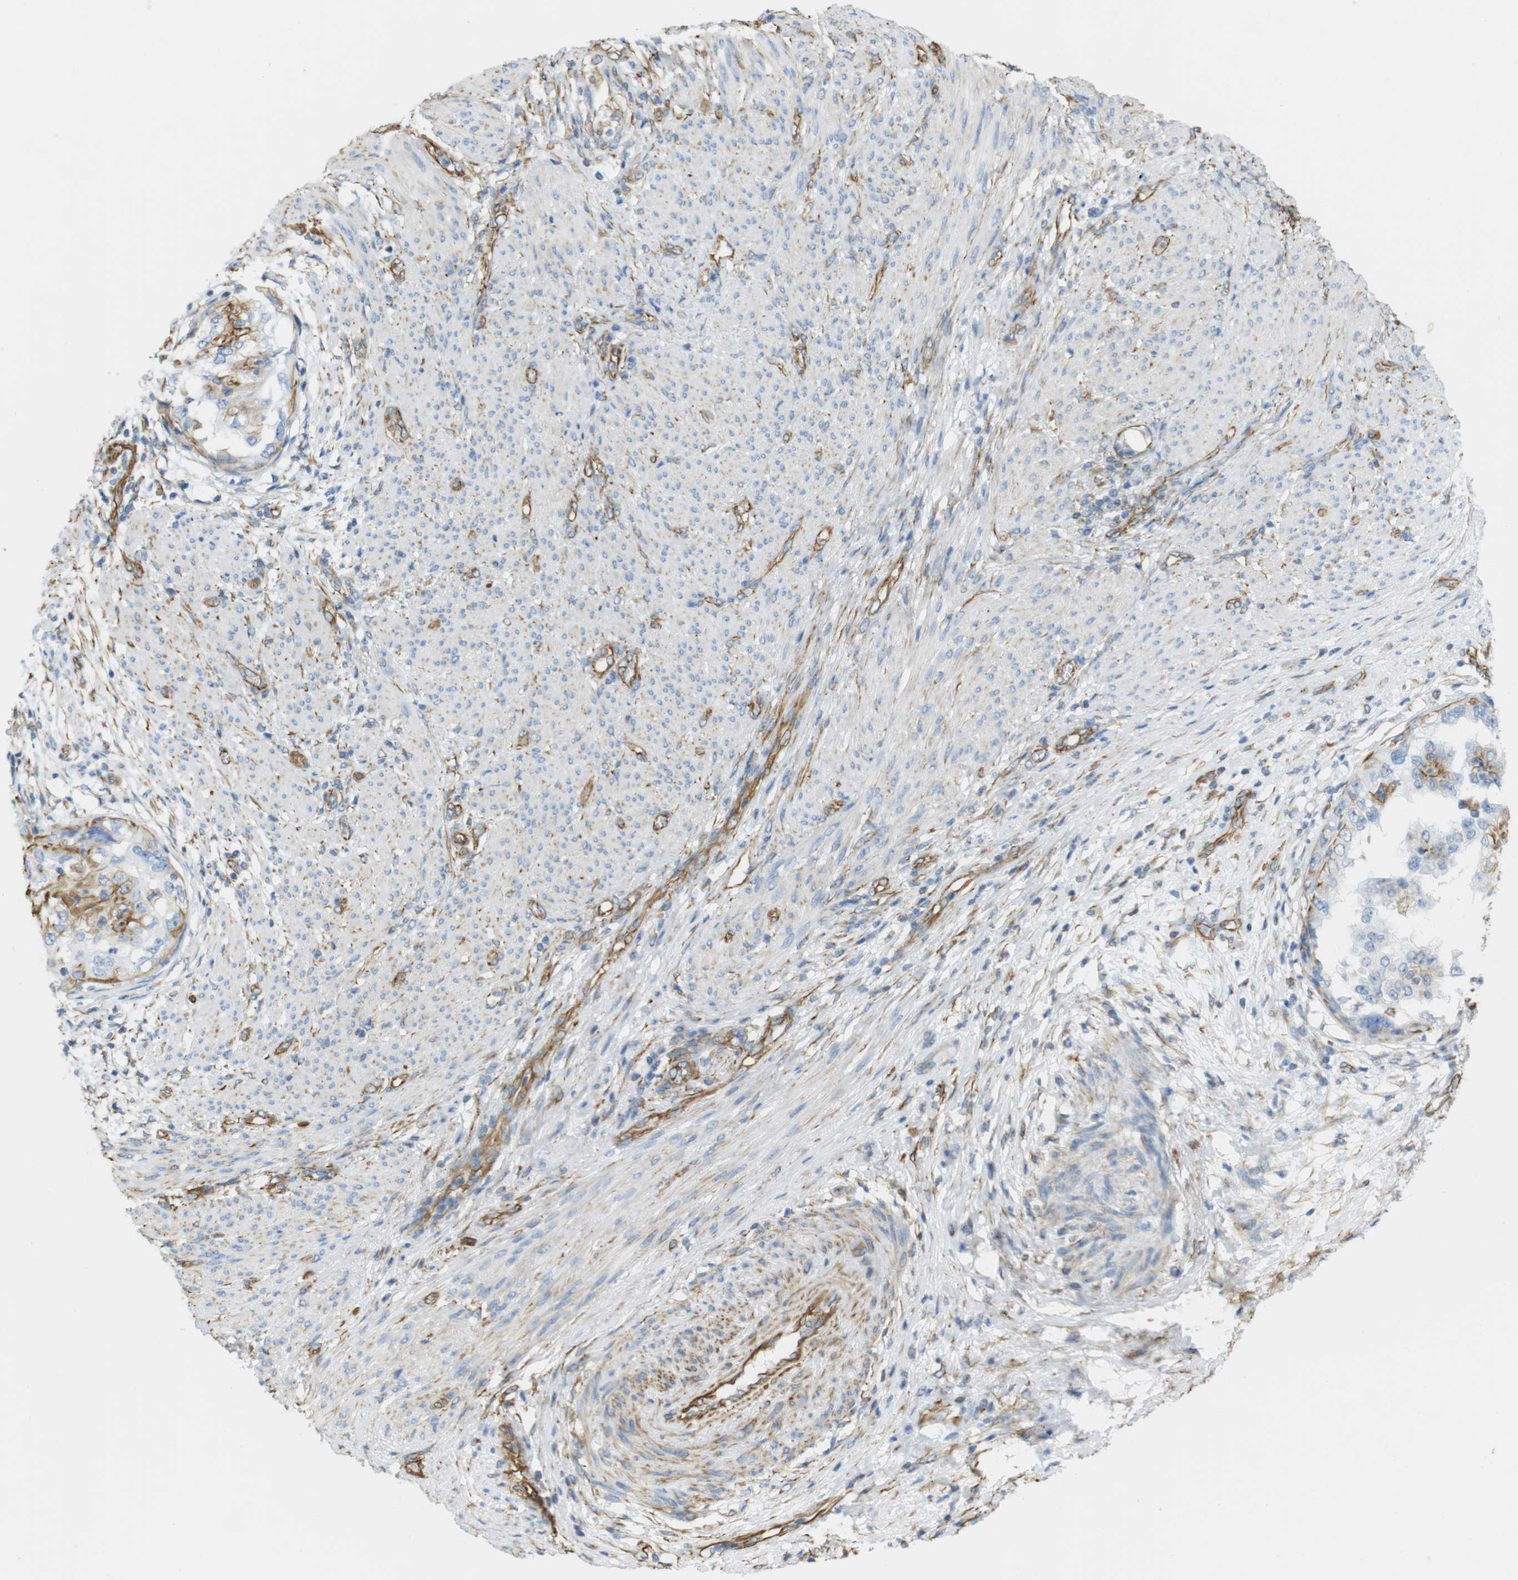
{"staining": {"intensity": "moderate", "quantity": "<25%", "location": "cytoplasmic/membranous"}, "tissue": "endometrial cancer", "cell_type": "Tumor cells", "image_type": "cancer", "snomed": [{"axis": "morphology", "description": "Adenocarcinoma, NOS"}, {"axis": "topography", "description": "Endometrium"}], "caption": "Immunohistochemistry staining of endometrial cancer, which demonstrates low levels of moderate cytoplasmic/membranous staining in about <25% of tumor cells indicating moderate cytoplasmic/membranous protein positivity. The staining was performed using DAB (3,3'-diaminobenzidine) (brown) for protein detection and nuclei were counterstained in hematoxylin (blue).", "gene": "MS4A10", "patient": {"sex": "female", "age": 85}}